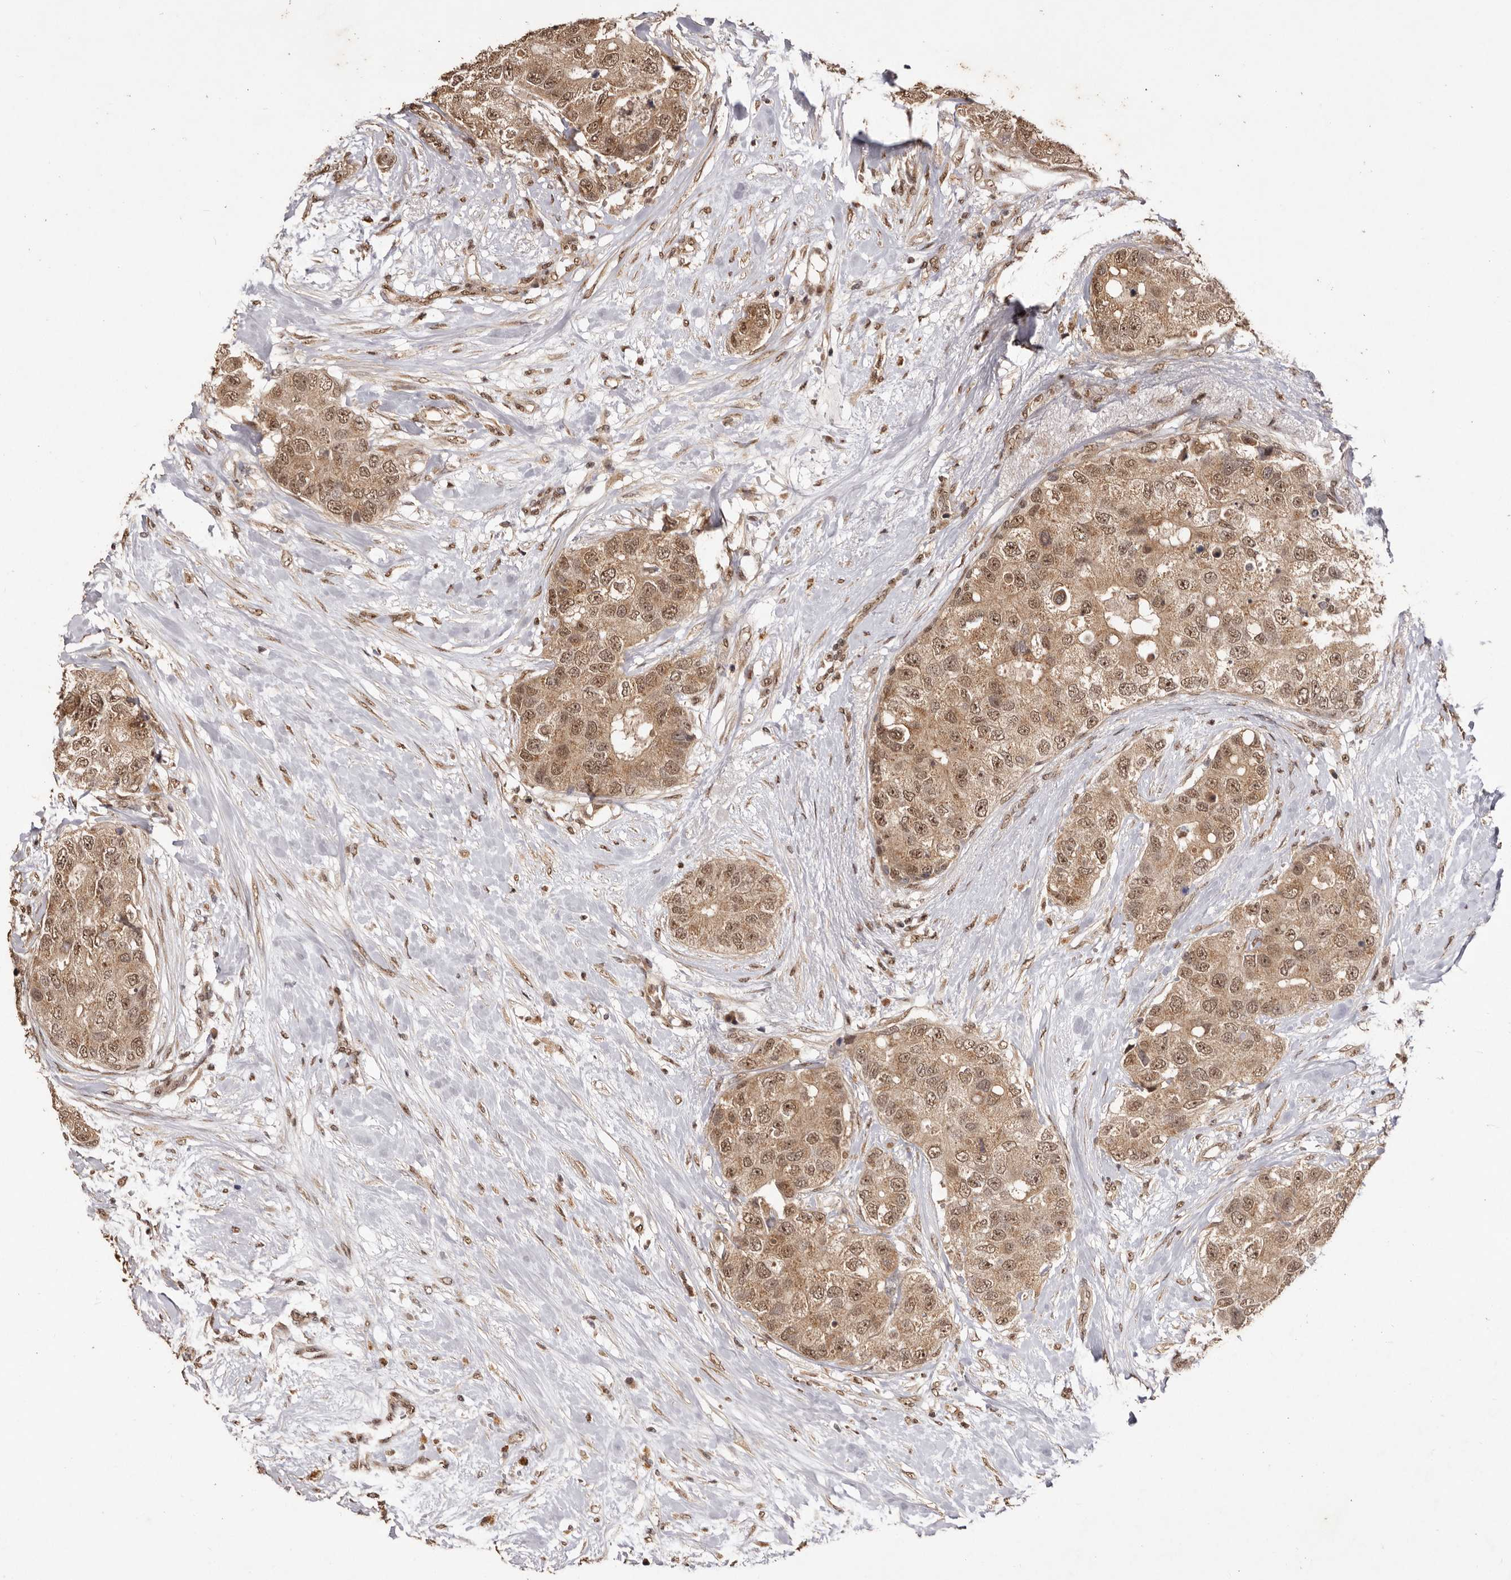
{"staining": {"intensity": "moderate", "quantity": ">75%", "location": "cytoplasmic/membranous,nuclear"}, "tissue": "breast cancer", "cell_type": "Tumor cells", "image_type": "cancer", "snomed": [{"axis": "morphology", "description": "Duct carcinoma"}, {"axis": "topography", "description": "Breast"}], "caption": "Human breast intraductal carcinoma stained for a protein (brown) exhibits moderate cytoplasmic/membranous and nuclear positive positivity in about >75% of tumor cells.", "gene": "NOTCH1", "patient": {"sex": "female", "age": 62}}